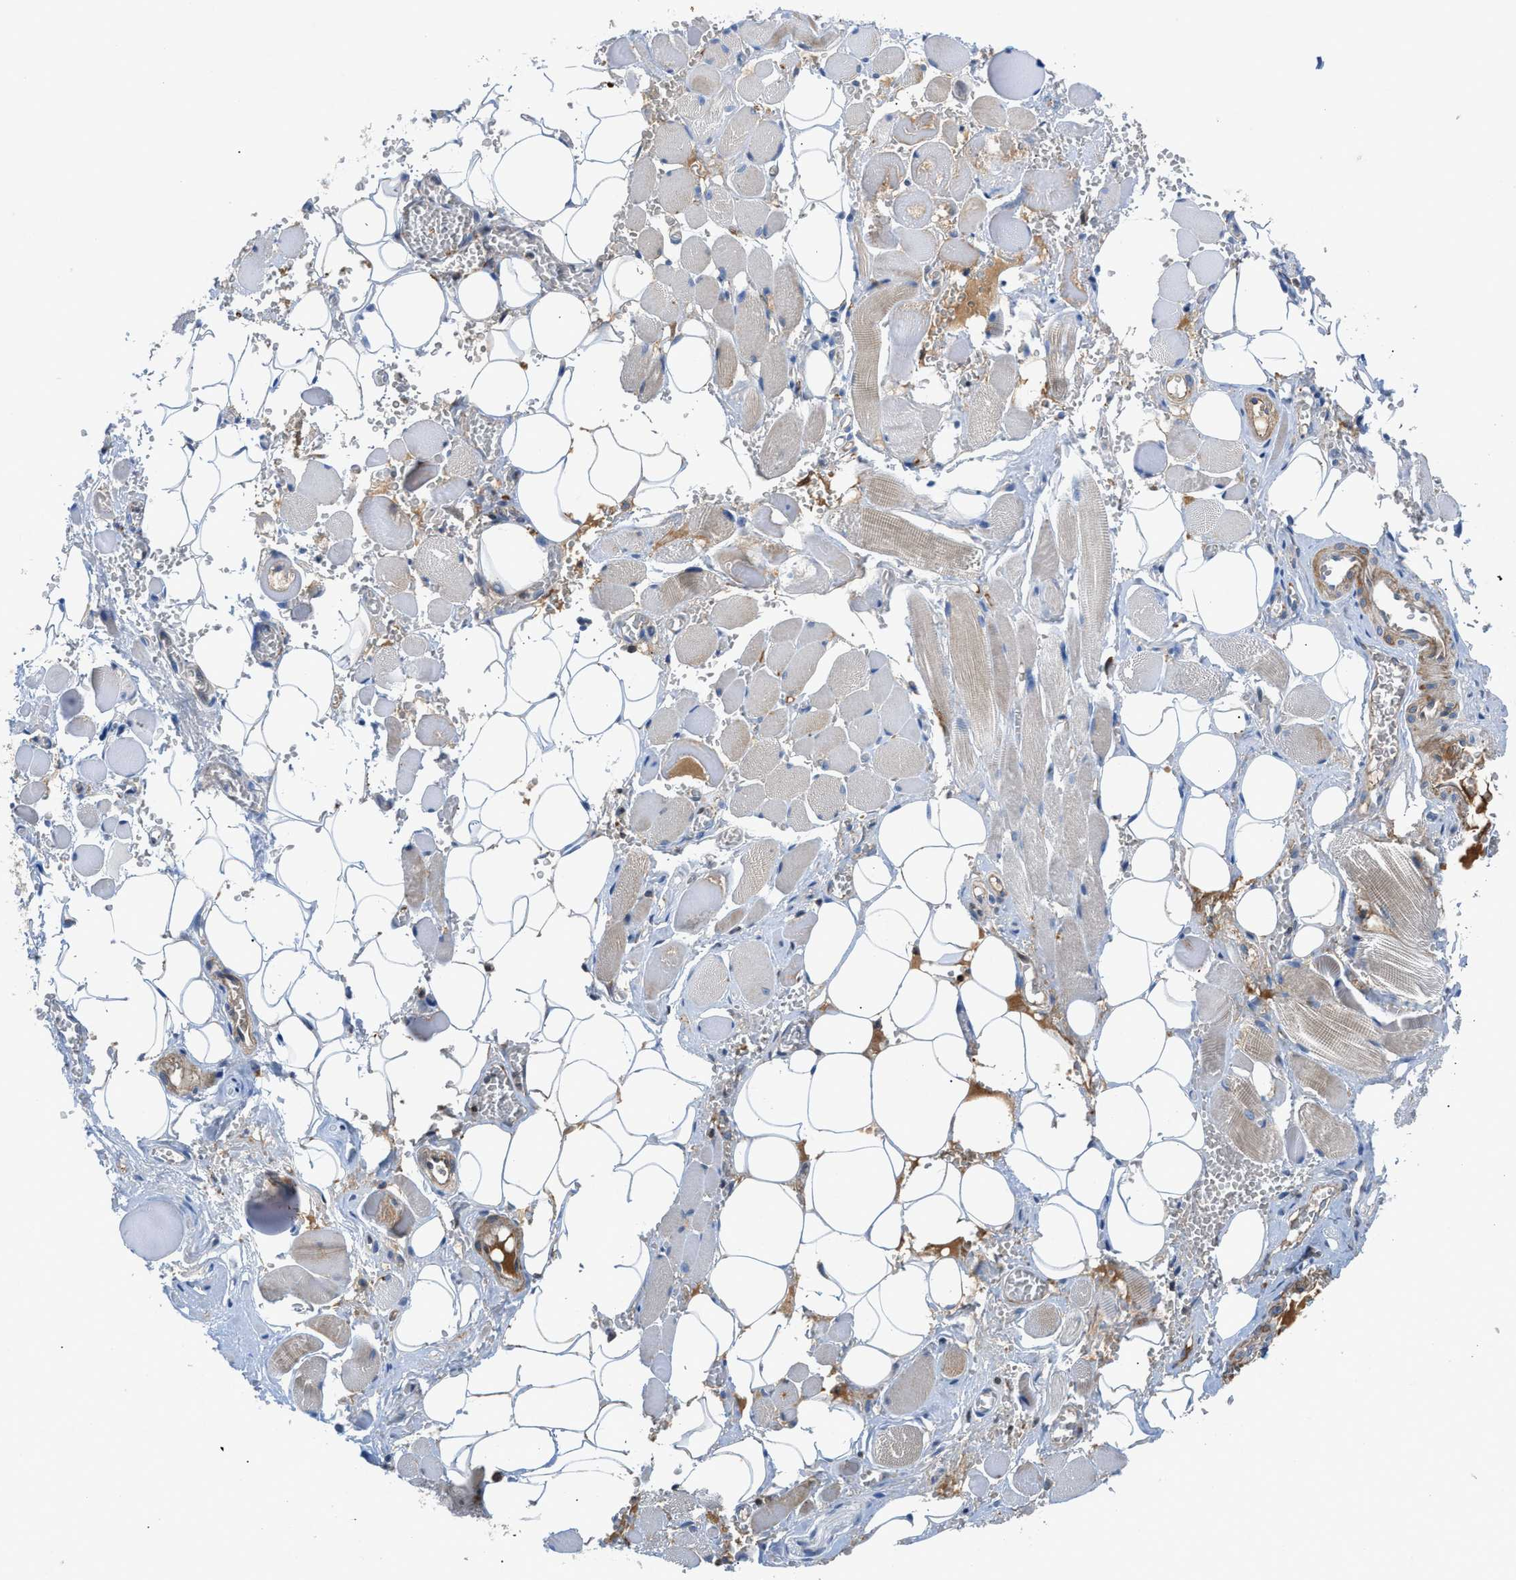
{"staining": {"intensity": "moderate", "quantity": "25%-75%", "location": "cytoplasmic/membranous"}, "tissue": "adipose tissue", "cell_type": "Adipocytes", "image_type": "normal", "snomed": [{"axis": "morphology", "description": "Squamous cell carcinoma, NOS"}, {"axis": "topography", "description": "Oral tissue"}, {"axis": "topography", "description": "Head-Neck"}], "caption": "DAB (3,3'-diaminobenzidine) immunohistochemical staining of unremarkable adipose tissue exhibits moderate cytoplasmic/membranous protein staining in about 25%-75% of adipocytes. Nuclei are stained in blue.", "gene": "ATP6V0D1", "patient": {"sex": "female", "age": 50}}